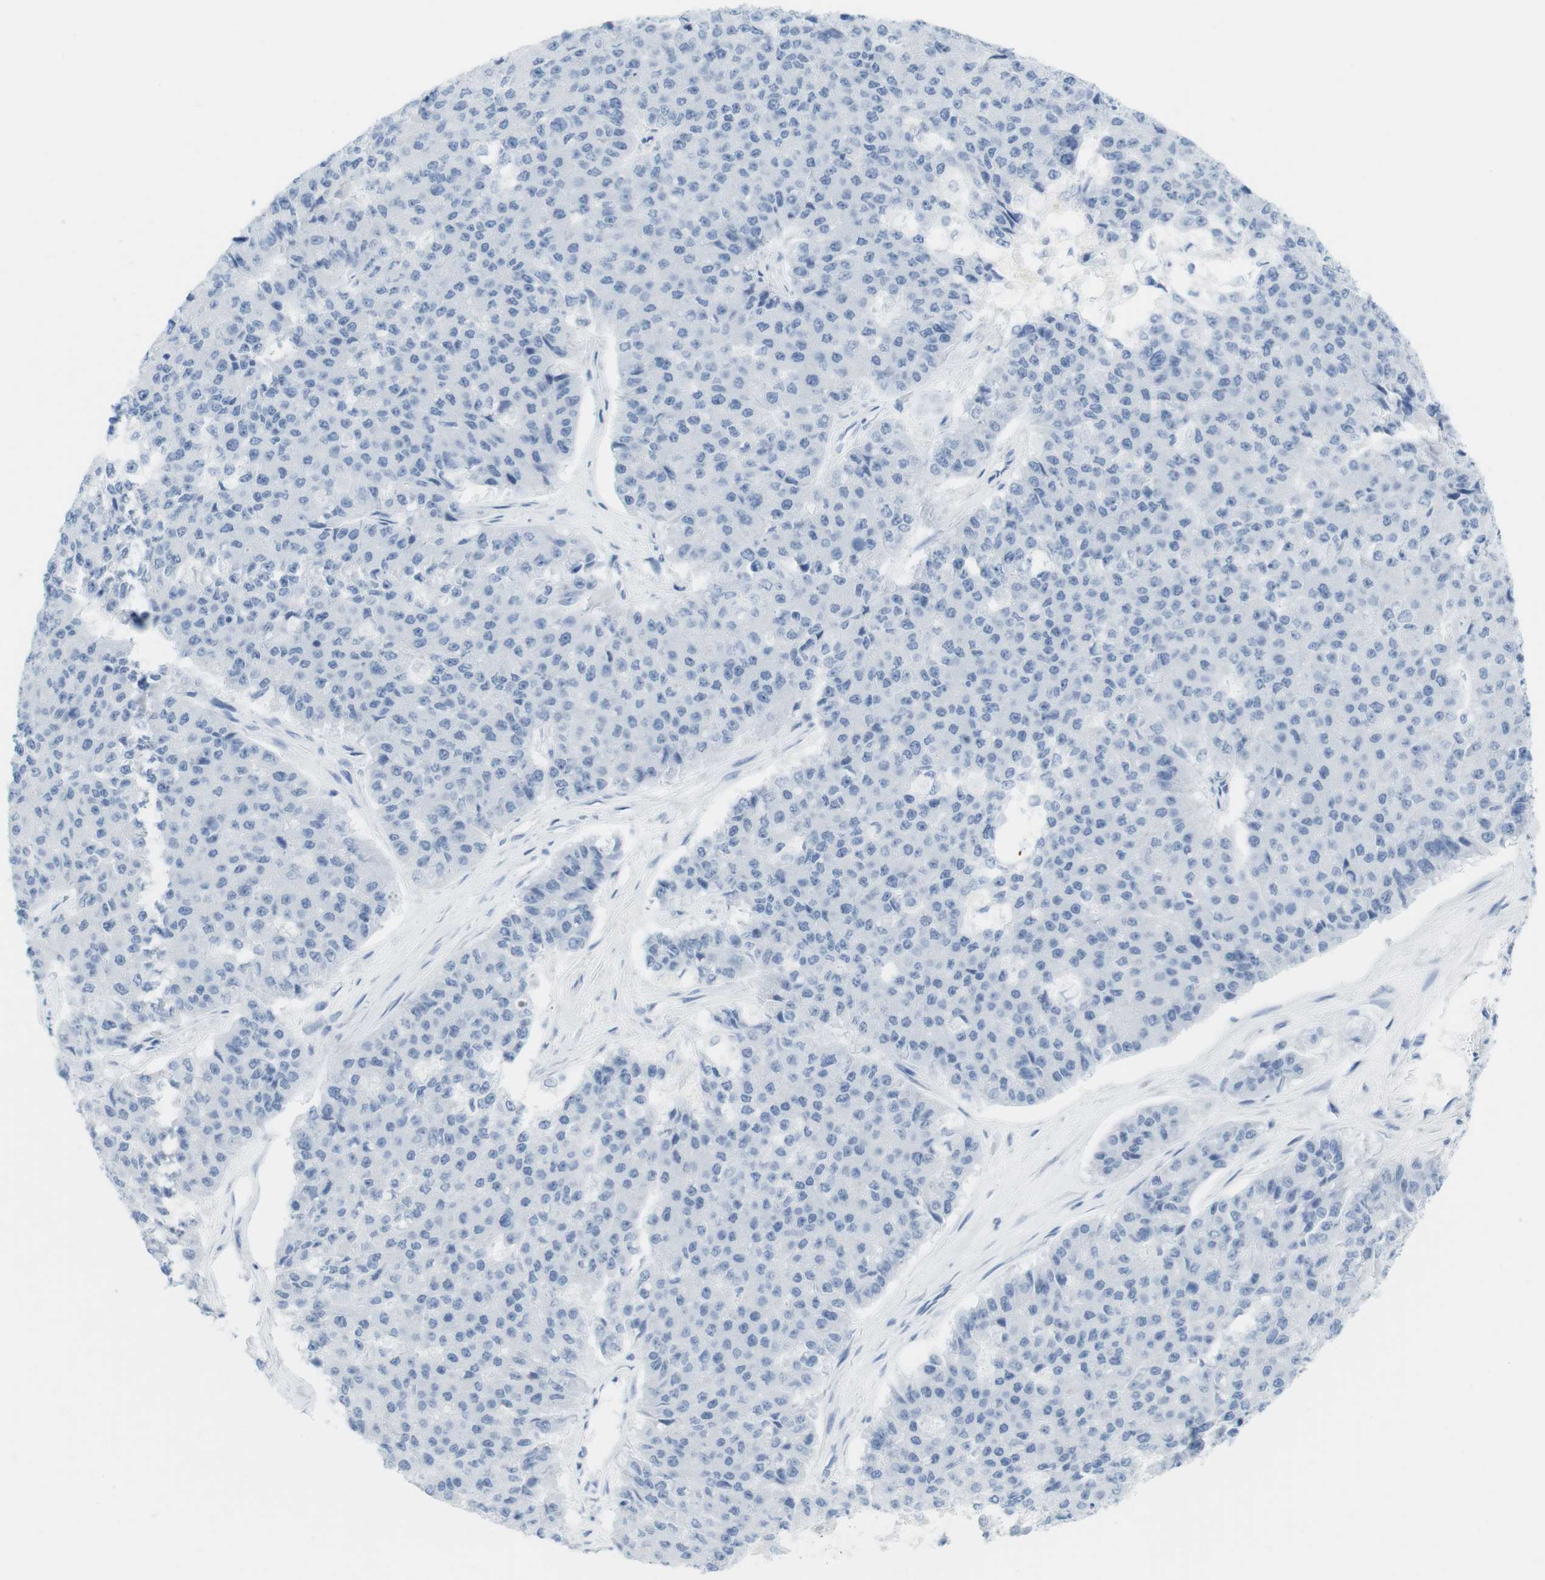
{"staining": {"intensity": "negative", "quantity": "none", "location": "none"}, "tissue": "pancreatic cancer", "cell_type": "Tumor cells", "image_type": "cancer", "snomed": [{"axis": "morphology", "description": "Adenocarcinoma, NOS"}, {"axis": "topography", "description": "Pancreas"}], "caption": "Tumor cells are negative for brown protein staining in pancreatic adenocarcinoma.", "gene": "TNNT2", "patient": {"sex": "male", "age": 50}}